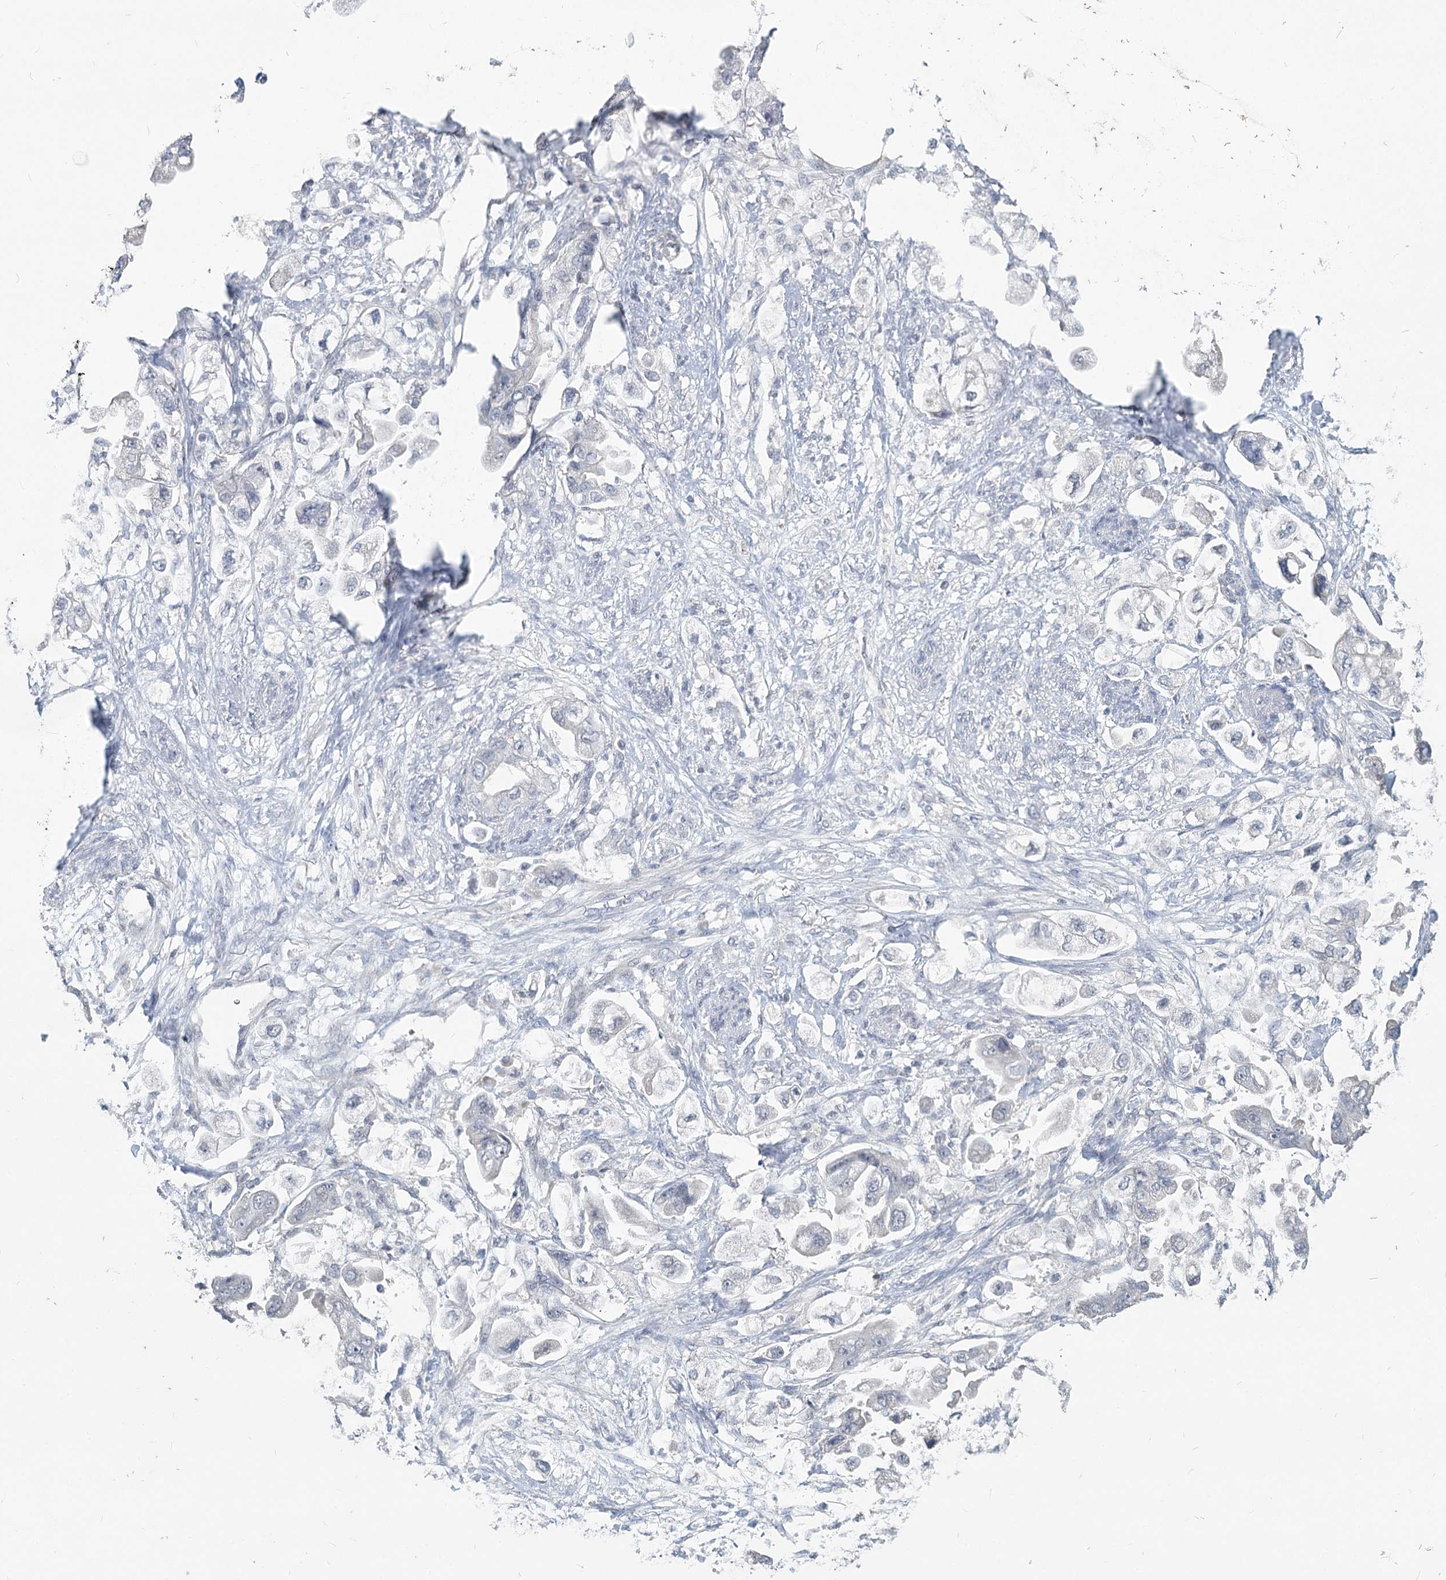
{"staining": {"intensity": "negative", "quantity": "none", "location": "none"}, "tissue": "stomach cancer", "cell_type": "Tumor cells", "image_type": "cancer", "snomed": [{"axis": "morphology", "description": "Adenocarcinoma, NOS"}, {"axis": "topography", "description": "Stomach"}], "caption": "Stomach adenocarcinoma was stained to show a protein in brown. There is no significant staining in tumor cells. Nuclei are stained in blue.", "gene": "SLC9A3", "patient": {"sex": "male", "age": 62}}